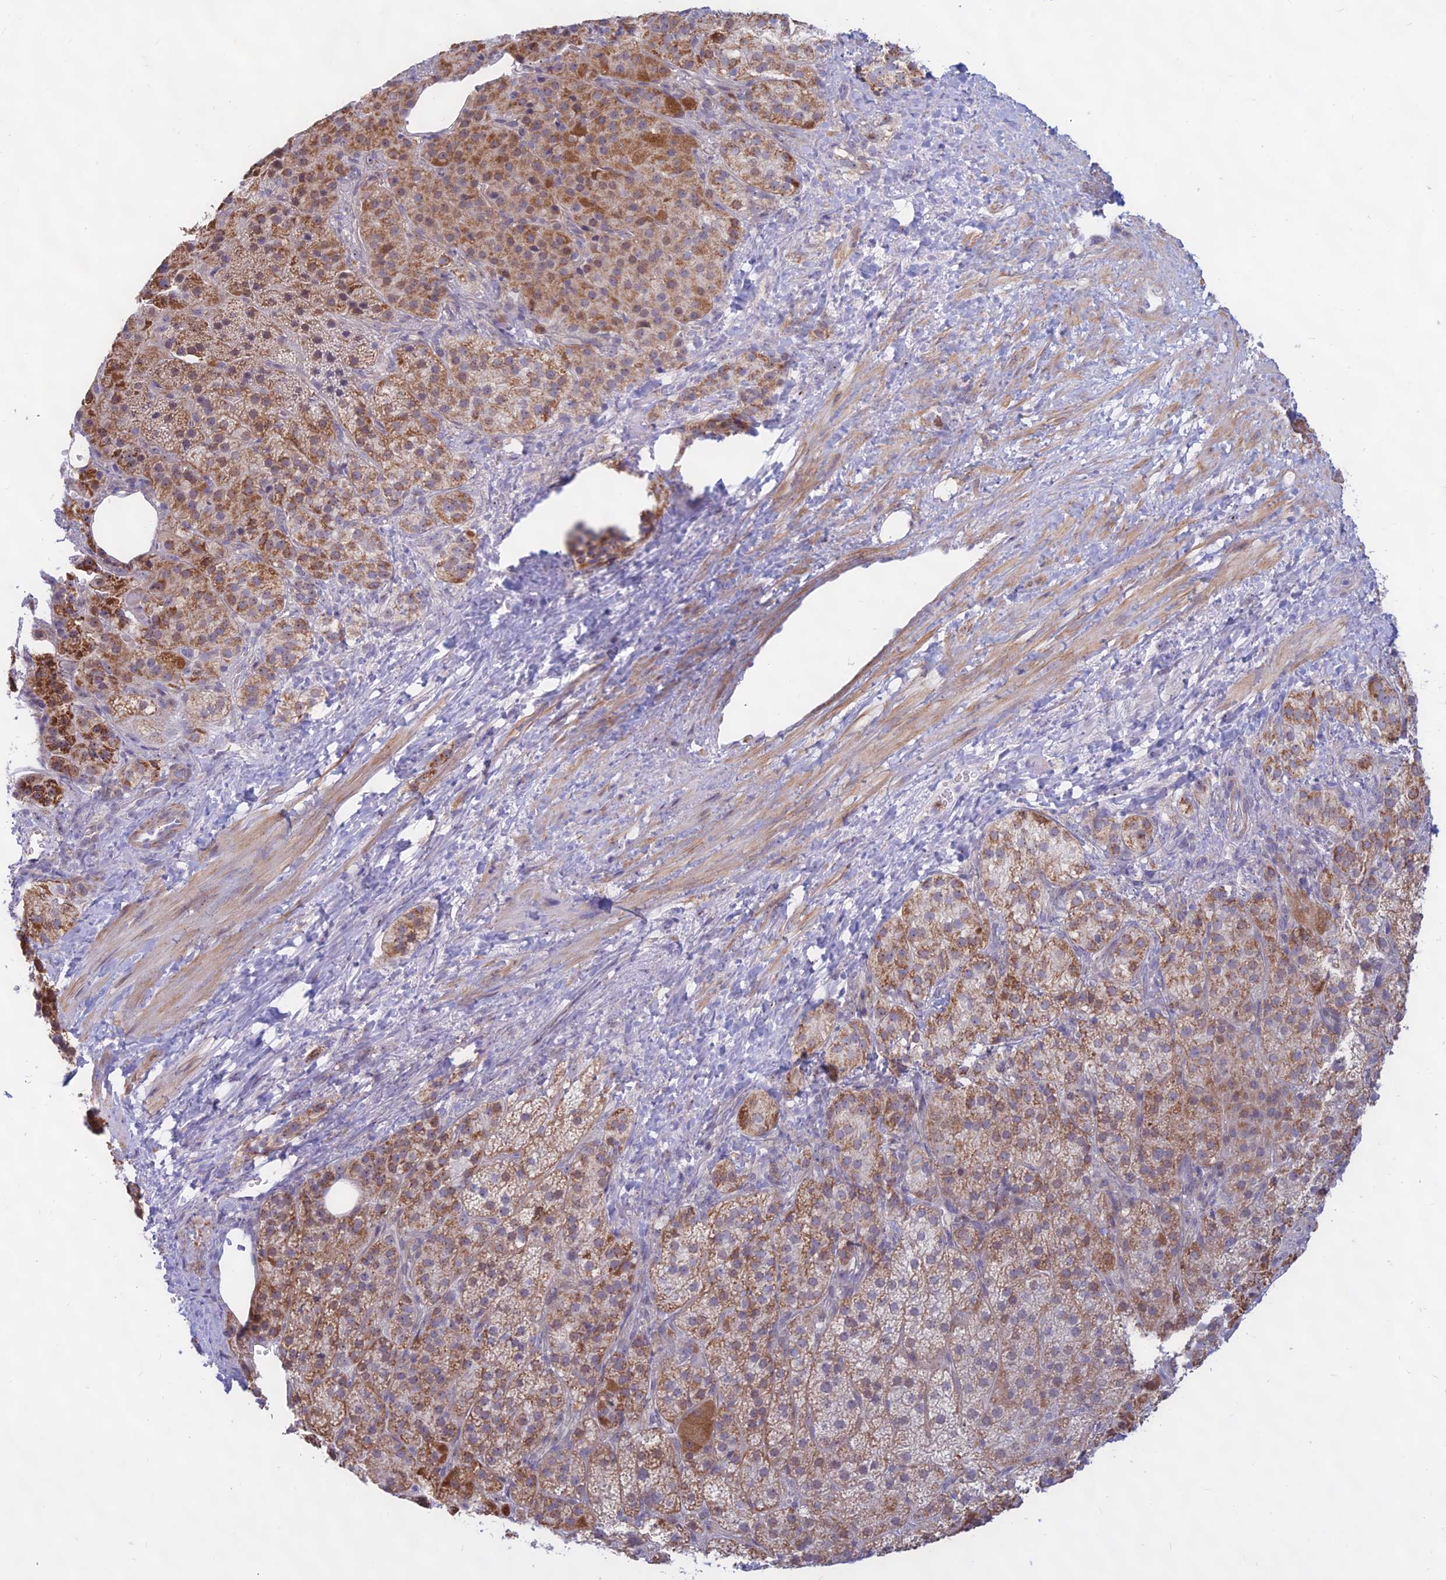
{"staining": {"intensity": "moderate", "quantity": ">75%", "location": "cytoplasmic/membranous"}, "tissue": "adrenal gland", "cell_type": "Glandular cells", "image_type": "normal", "snomed": [{"axis": "morphology", "description": "Normal tissue, NOS"}, {"axis": "topography", "description": "Adrenal gland"}], "caption": "Moderate cytoplasmic/membranous expression is appreciated in approximately >75% of glandular cells in benign adrenal gland. (brown staining indicates protein expression, while blue staining denotes nuclei).", "gene": "KRR1", "patient": {"sex": "female", "age": 59}}